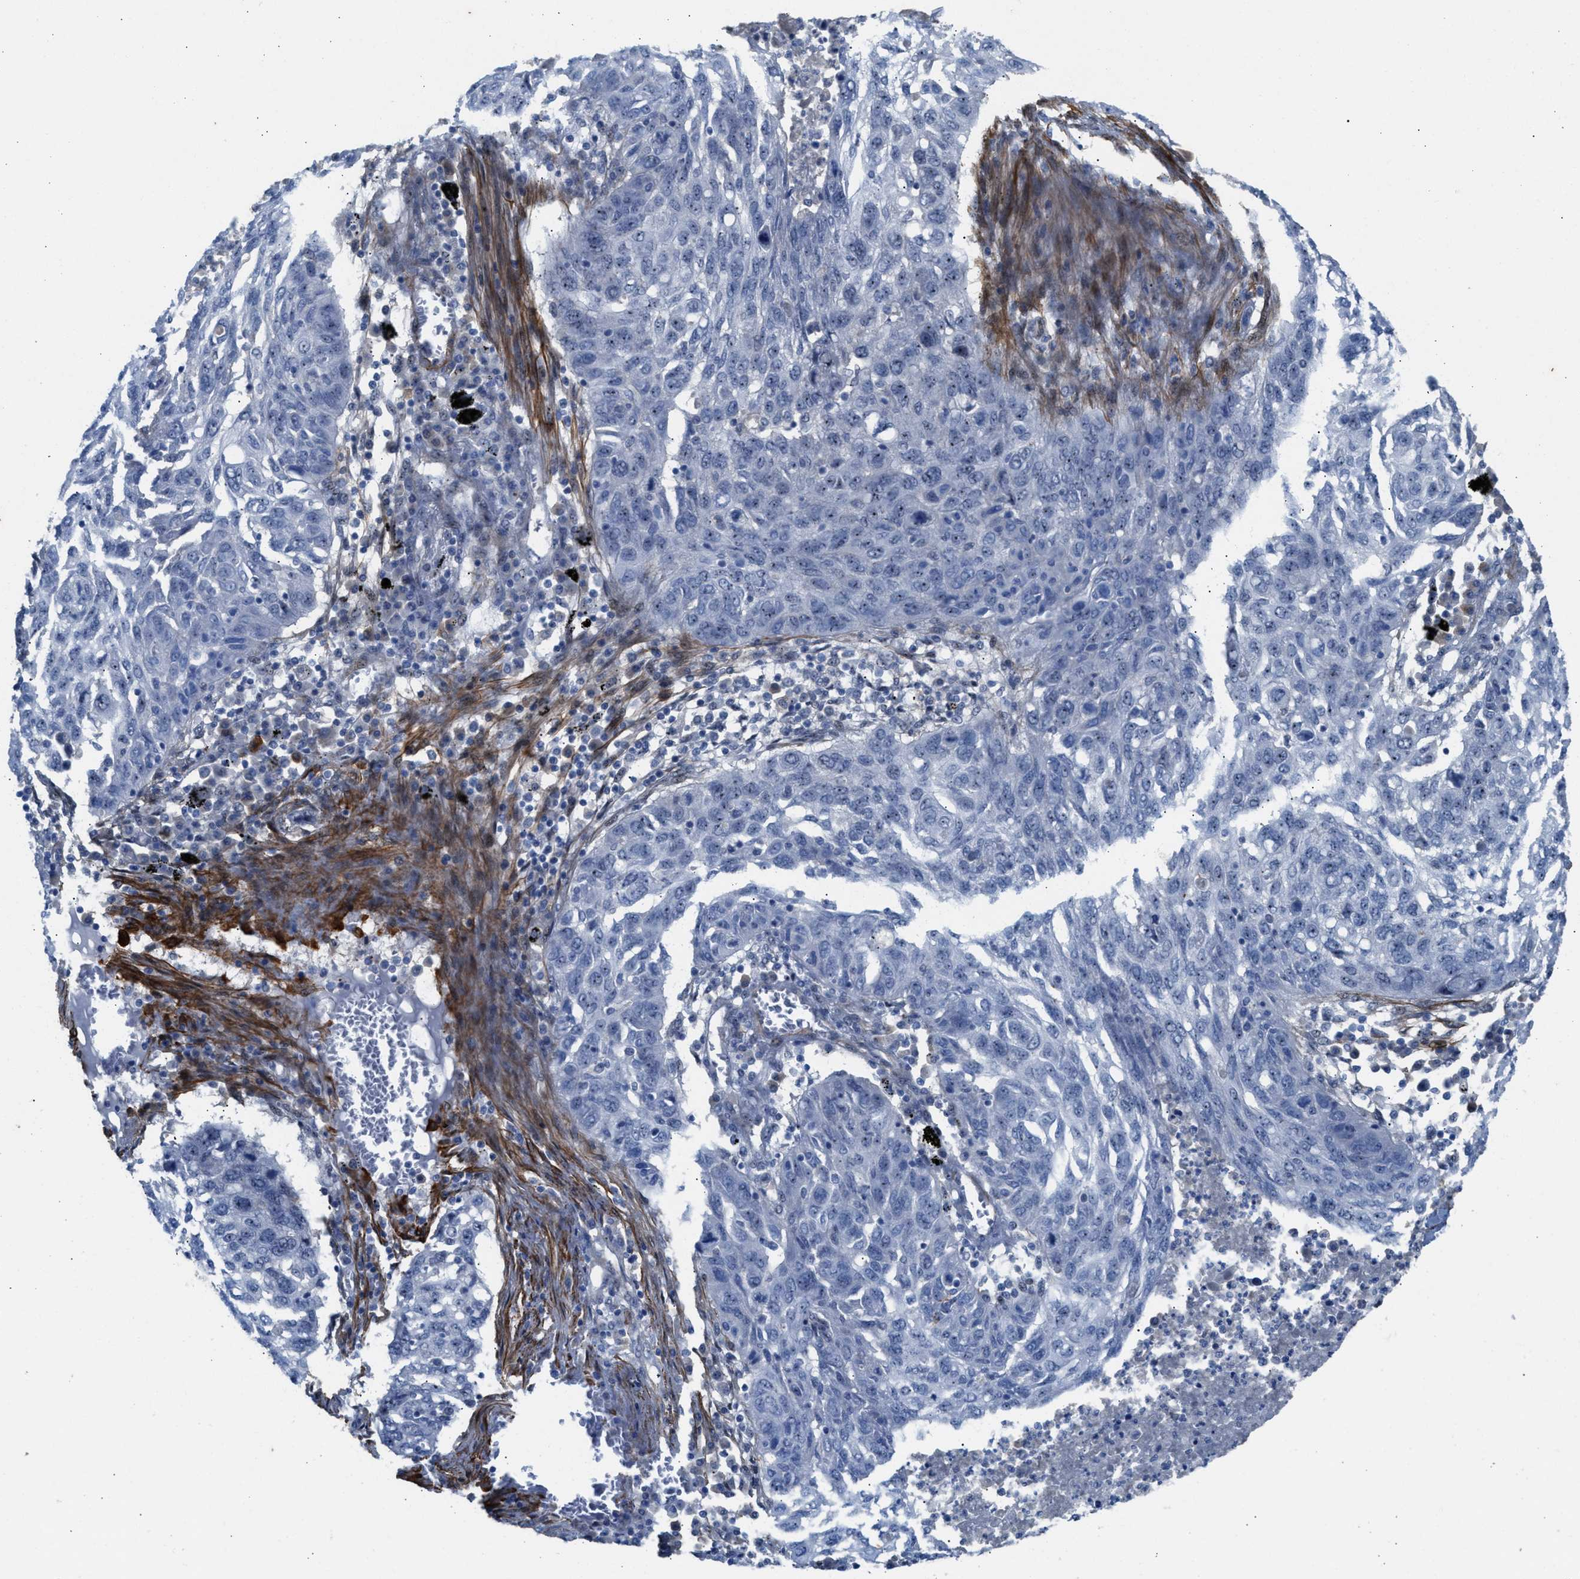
{"staining": {"intensity": "moderate", "quantity": "<25%", "location": "nuclear"}, "tissue": "lung cancer", "cell_type": "Tumor cells", "image_type": "cancer", "snomed": [{"axis": "morphology", "description": "Squamous cell carcinoma, NOS"}, {"axis": "topography", "description": "Lung"}], "caption": "Immunohistochemistry (IHC) of human lung cancer shows low levels of moderate nuclear positivity in about <25% of tumor cells.", "gene": "NQO2", "patient": {"sex": "female", "age": 63}}